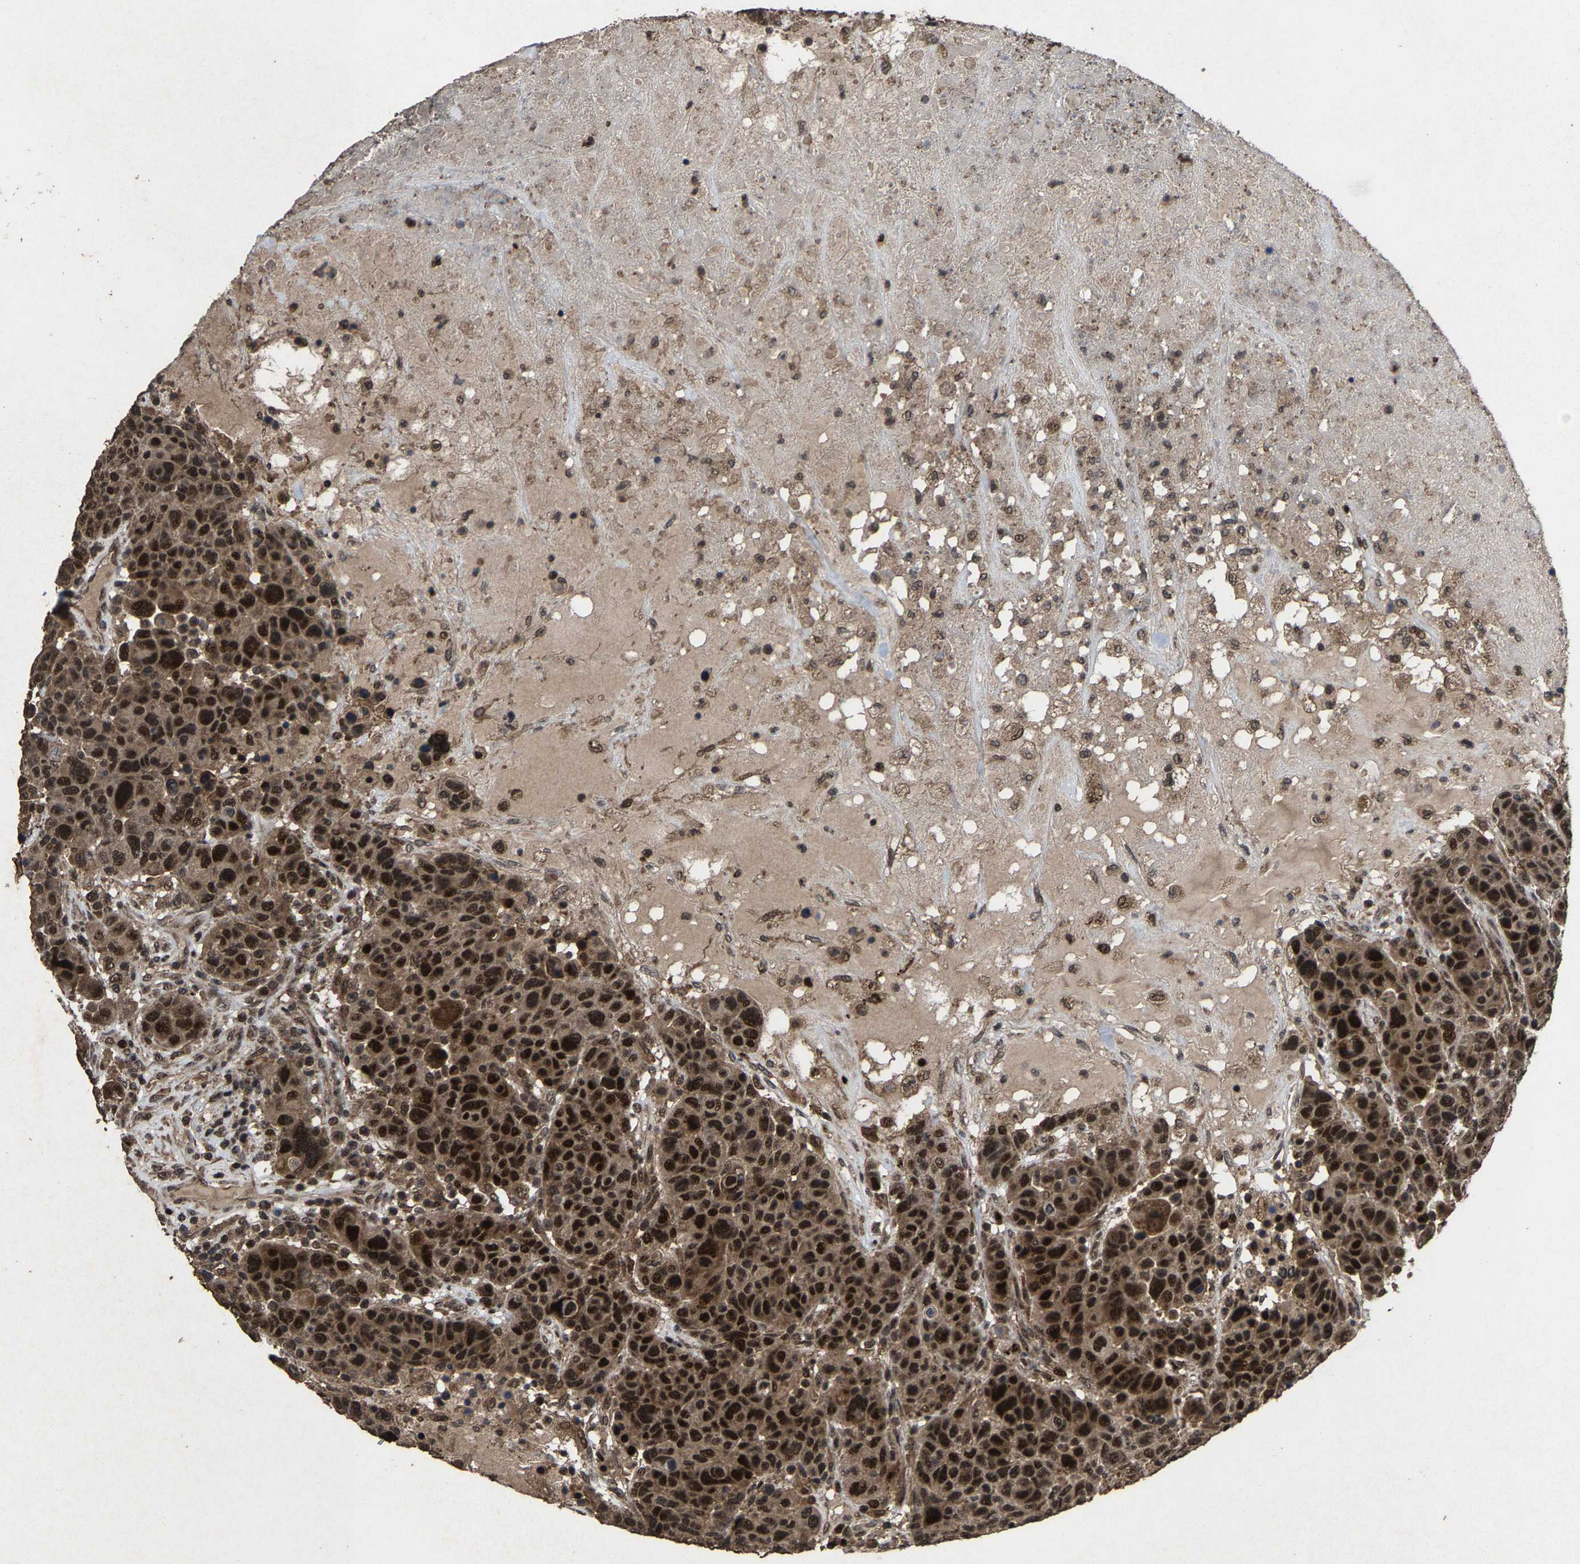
{"staining": {"intensity": "strong", "quantity": ">75%", "location": "cytoplasmic/membranous,nuclear"}, "tissue": "breast cancer", "cell_type": "Tumor cells", "image_type": "cancer", "snomed": [{"axis": "morphology", "description": "Duct carcinoma"}, {"axis": "topography", "description": "Breast"}], "caption": "Strong cytoplasmic/membranous and nuclear protein staining is identified in approximately >75% of tumor cells in breast invasive ductal carcinoma.", "gene": "HAUS6", "patient": {"sex": "female", "age": 37}}